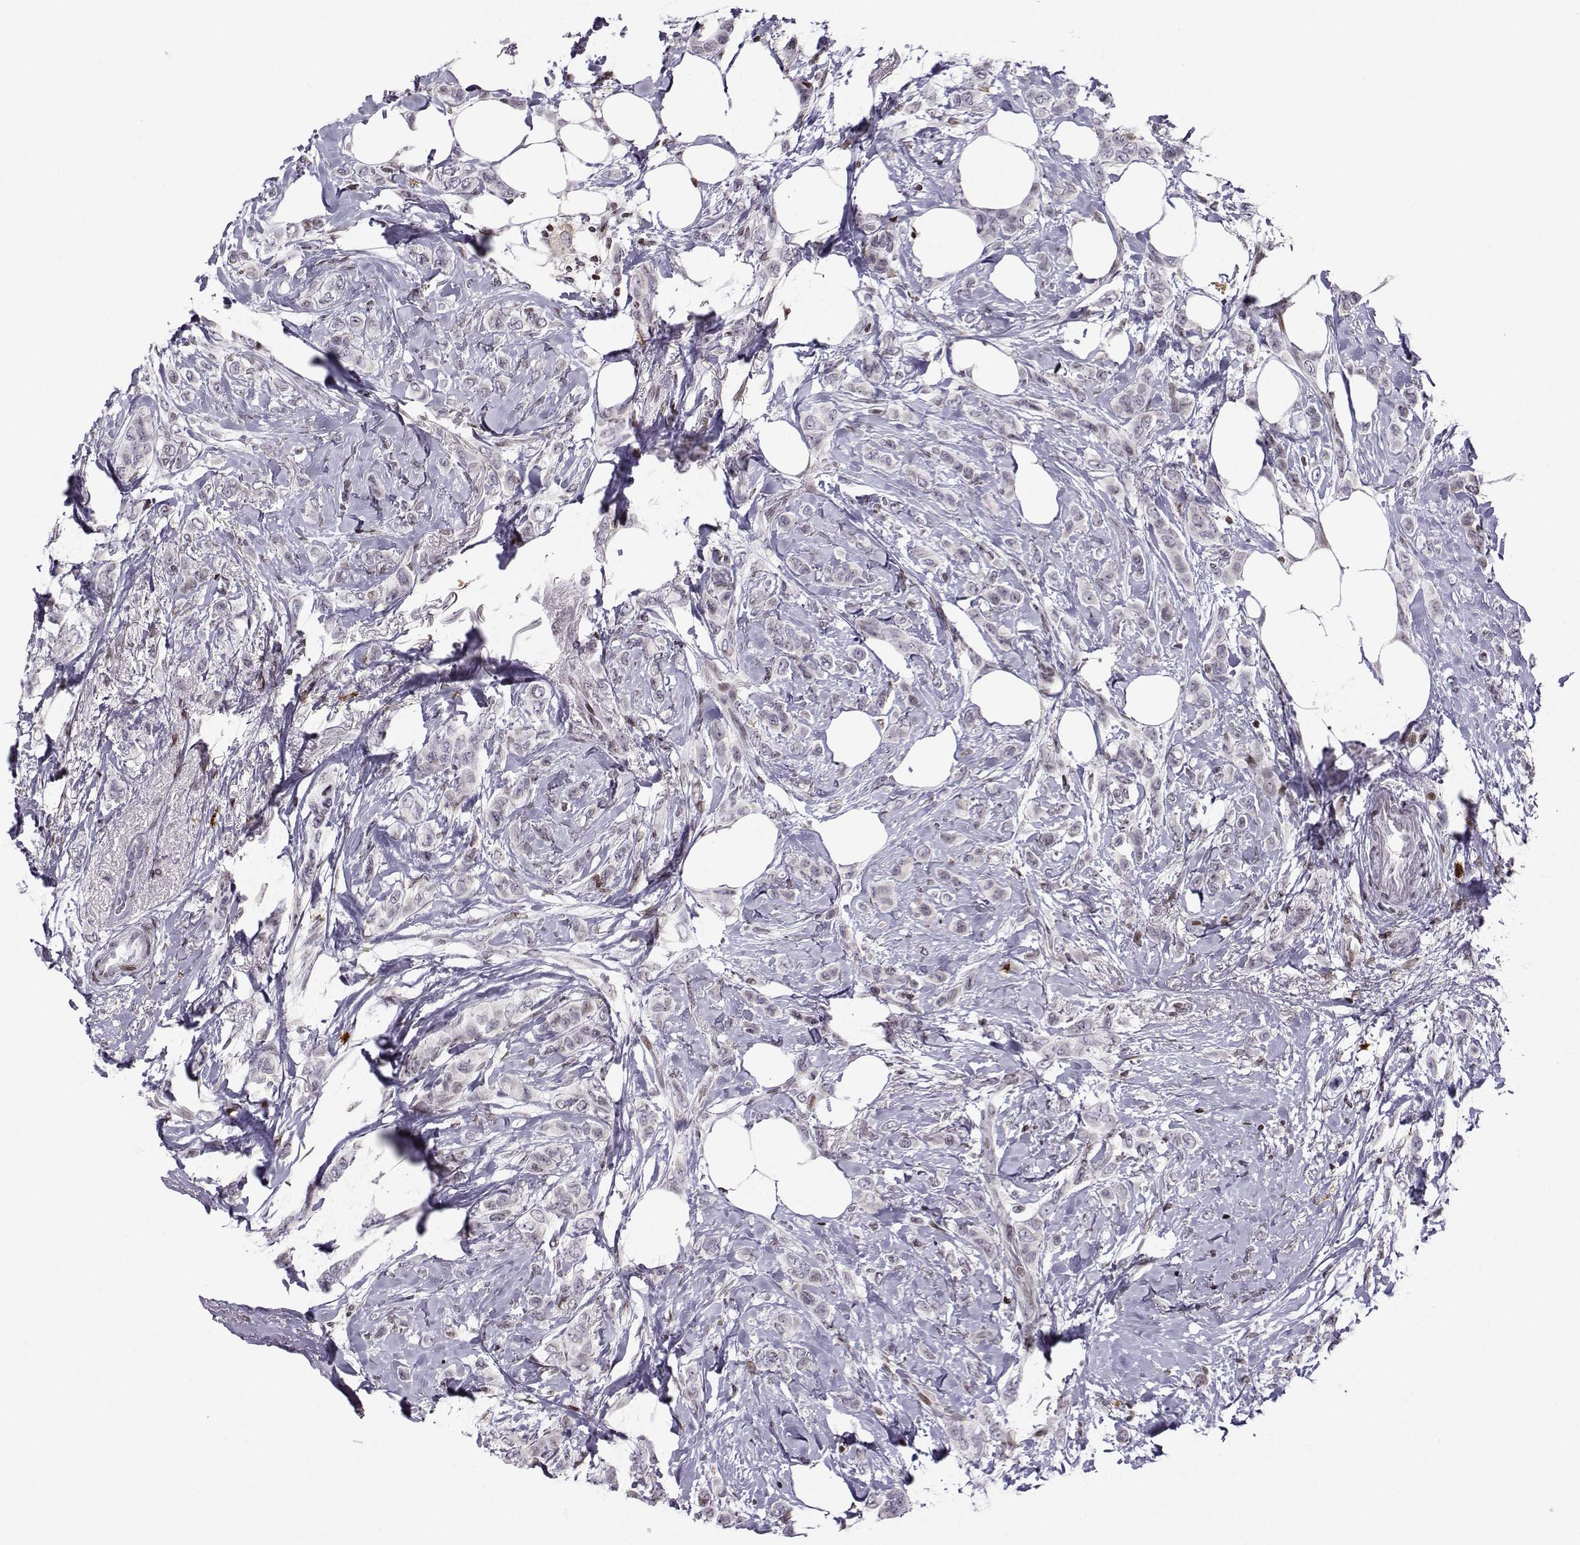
{"staining": {"intensity": "negative", "quantity": "none", "location": "none"}, "tissue": "breast cancer", "cell_type": "Tumor cells", "image_type": "cancer", "snomed": [{"axis": "morphology", "description": "Lobular carcinoma"}, {"axis": "topography", "description": "Breast"}], "caption": "DAB immunohistochemical staining of human breast lobular carcinoma exhibits no significant staining in tumor cells.", "gene": "ZNF19", "patient": {"sex": "female", "age": 66}}